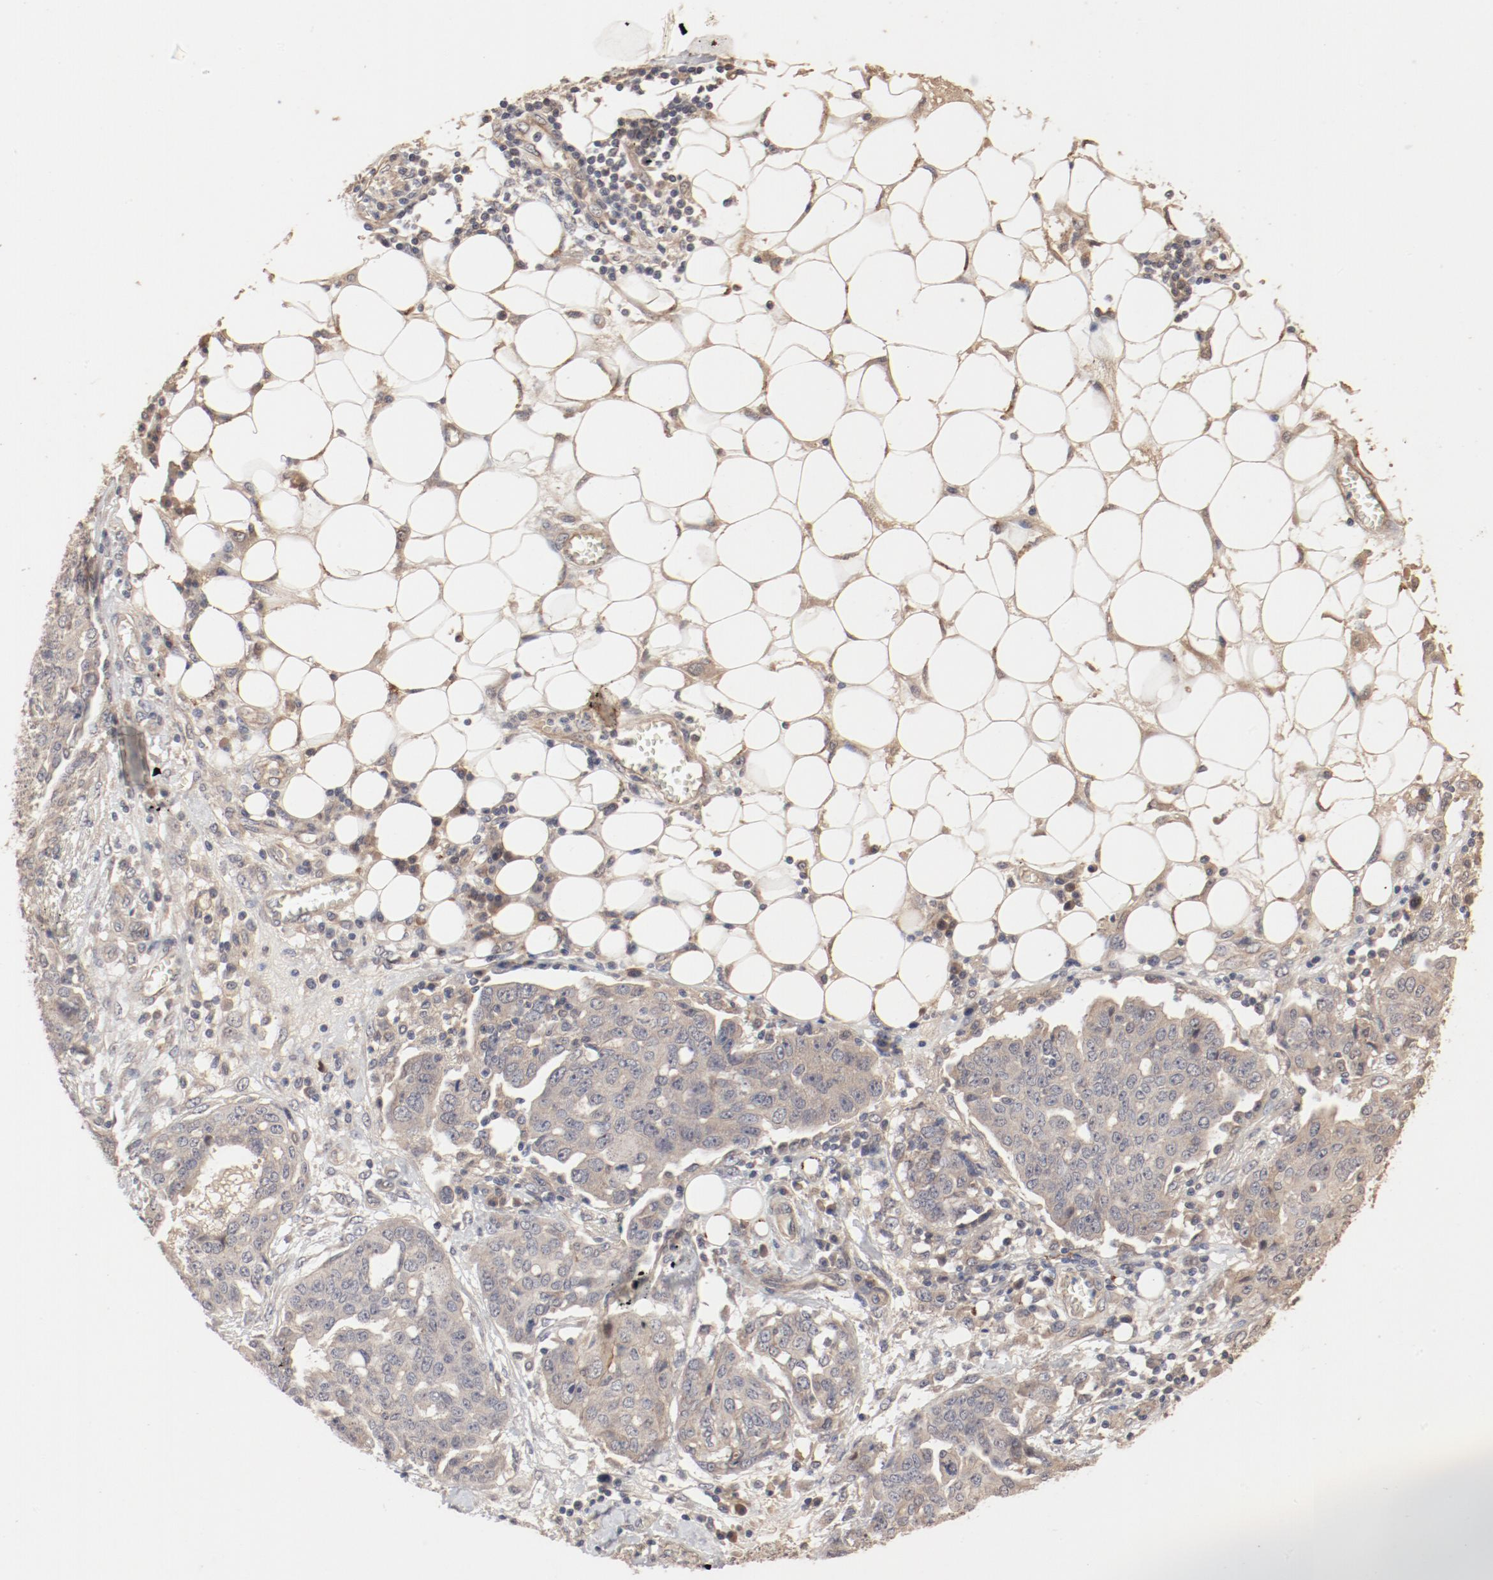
{"staining": {"intensity": "moderate", "quantity": ">75%", "location": "cytoplasmic/membranous"}, "tissue": "ovarian cancer", "cell_type": "Tumor cells", "image_type": "cancer", "snomed": [{"axis": "morphology", "description": "Cystadenocarcinoma, serous, NOS"}, {"axis": "topography", "description": "Soft tissue"}, {"axis": "topography", "description": "Ovary"}], "caption": "A medium amount of moderate cytoplasmic/membranous expression is seen in about >75% of tumor cells in ovarian serous cystadenocarcinoma tissue.", "gene": "IL3RA", "patient": {"sex": "female", "age": 57}}